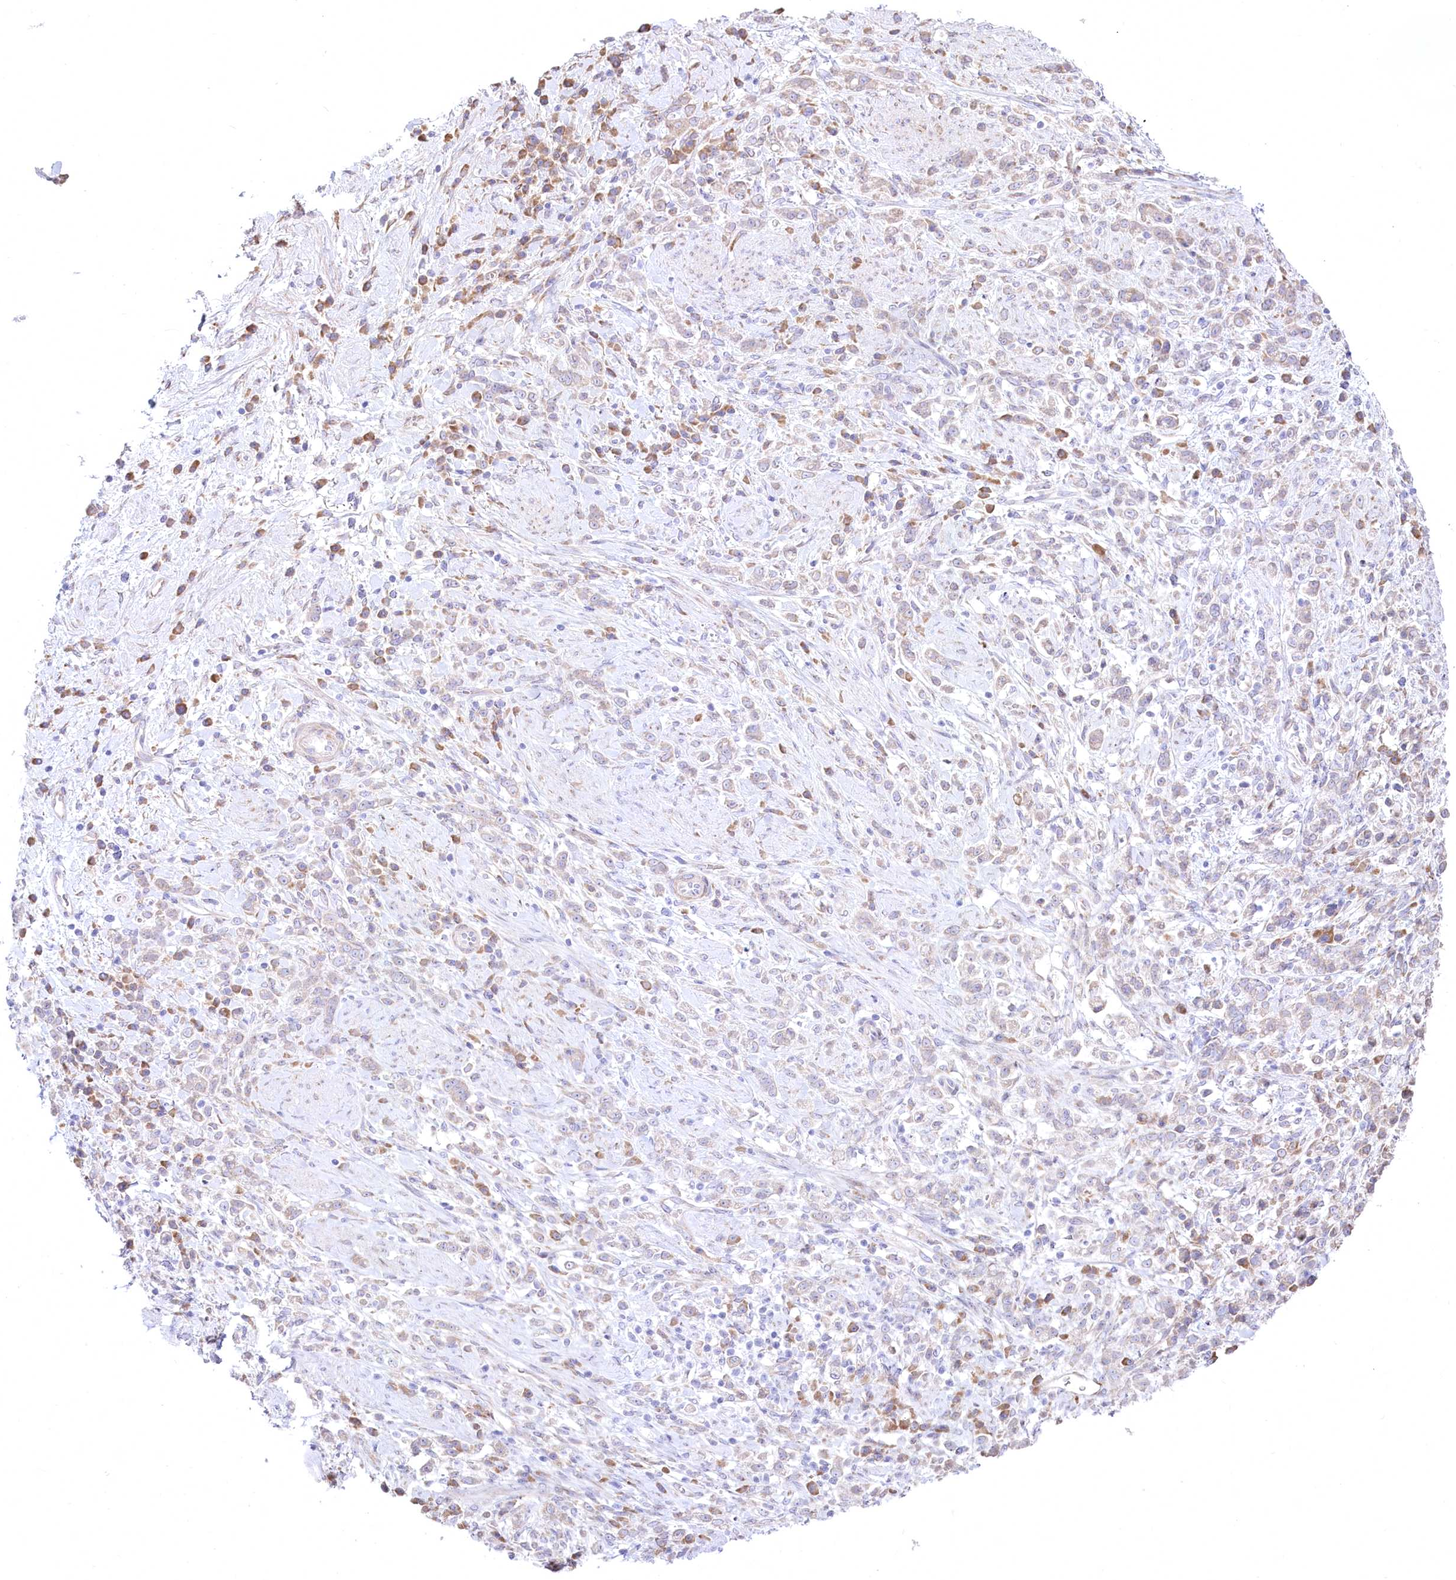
{"staining": {"intensity": "negative", "quantity": "none", "location": "none"}, "tissue": "stomach cancer", "cell_type": "Tumor cells", "image_type": "cancer", "snomed": [{"axis": "morphology", "description": "Adenocarcinoma, NOS"}, {"axis": "topography", "description": "Stomach"}], "caption": "Protein analysis of stomach cancer exhibits no significant staining in tumor cells.", "gene": "STT3B", "patient": {"sex": "female", "age": 60}}